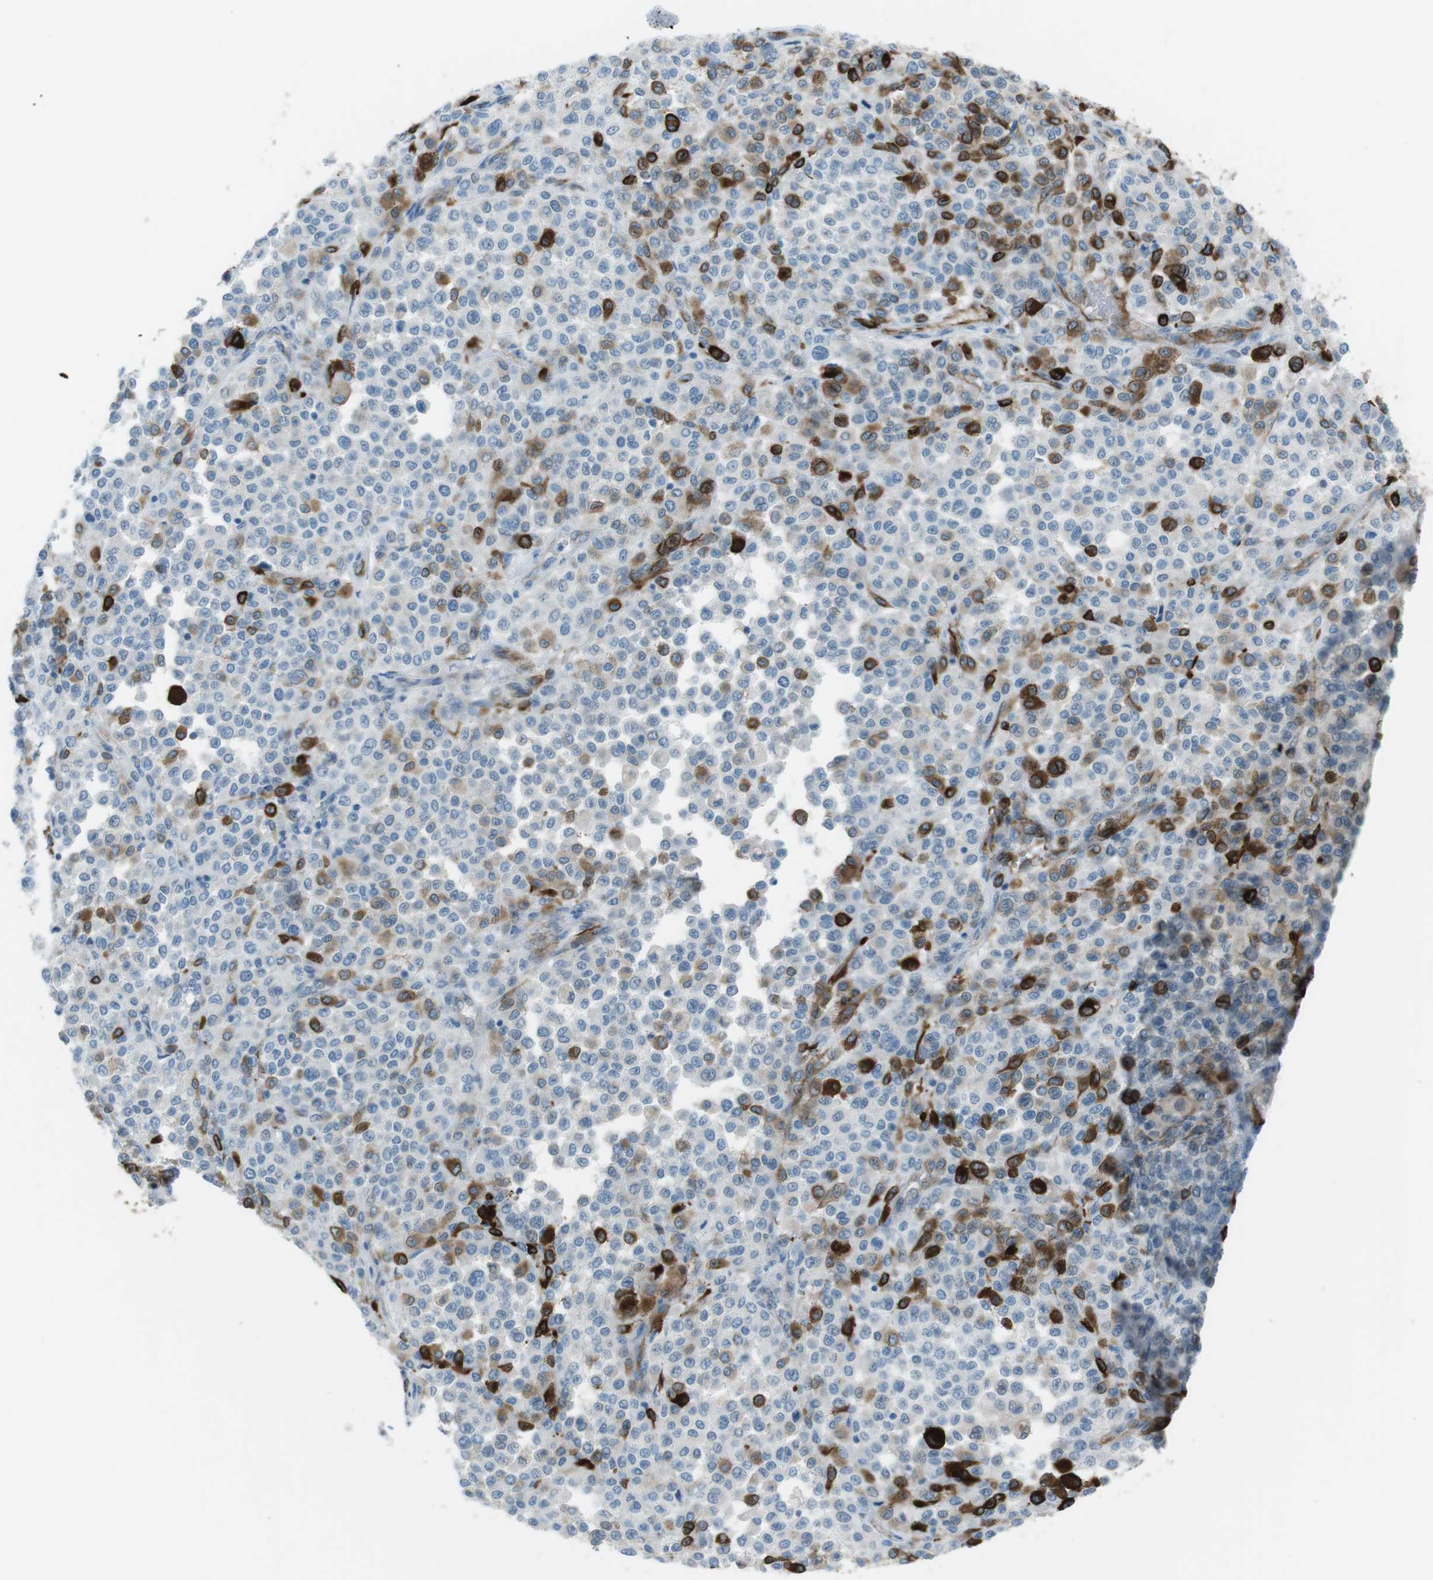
{"staining": {"intensity": "strong", "quantity": "25%-75%", "location": "cytoplasmic/membranous"}, "tissue": "melanoma", "cell_type": "Tumor cells", "image_type": "cancer", "snomed": [{"axis": "morphology", "description": "Malignant melanoma, Metastatic site"}, {"axis": "topography", "description": "Pancreas"}], "caption": "The micrograph shows staining of malignant melanoma (metastatic site), revealing strong cytoplasmic/membranous protein staining (brown color) within tumor cells.", "gene": "TUBB2A", "patient": {"sex": "female", "age": 30}}